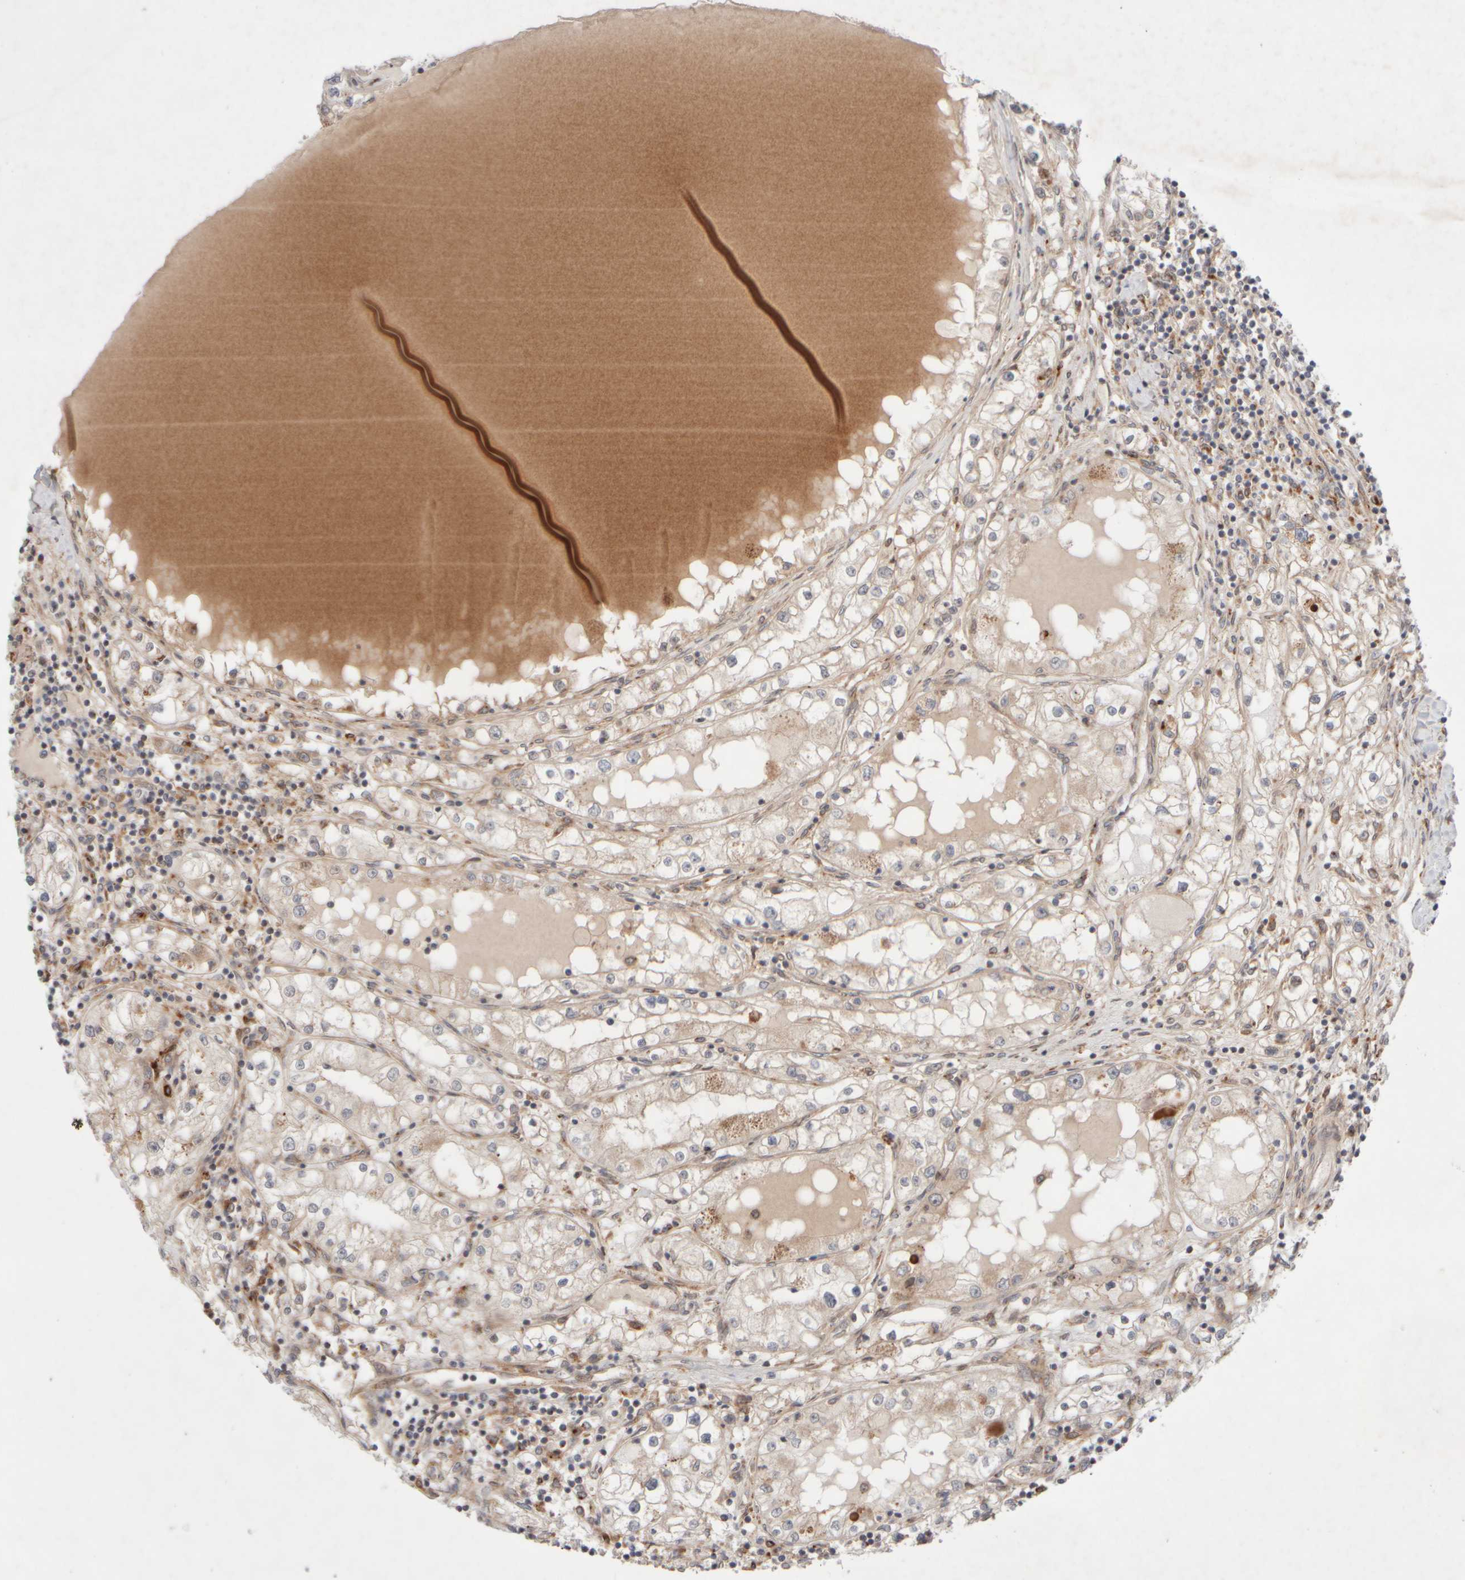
{"staining": {"intensity": "weak", "quantity": ">75%", "location": "cytoplasmic/membranous"}, "tissue": "renal cancer", "cell_type": "Tumor cells", "image_type": "cancer", "snomed": [{"axis": "morphology", "description": "Adenocarcinoma, NOS"}, {"axis": "topography", "description": "Kidney"}], "caption": "Protein expression analysis of human renal cancer (adenocarcinoma) reveals weak cytoplasmic/membranous positivity in about >75% of tumor cells.", "gene": "GCN1", "patient": {"sex": "male", "age": 68}}